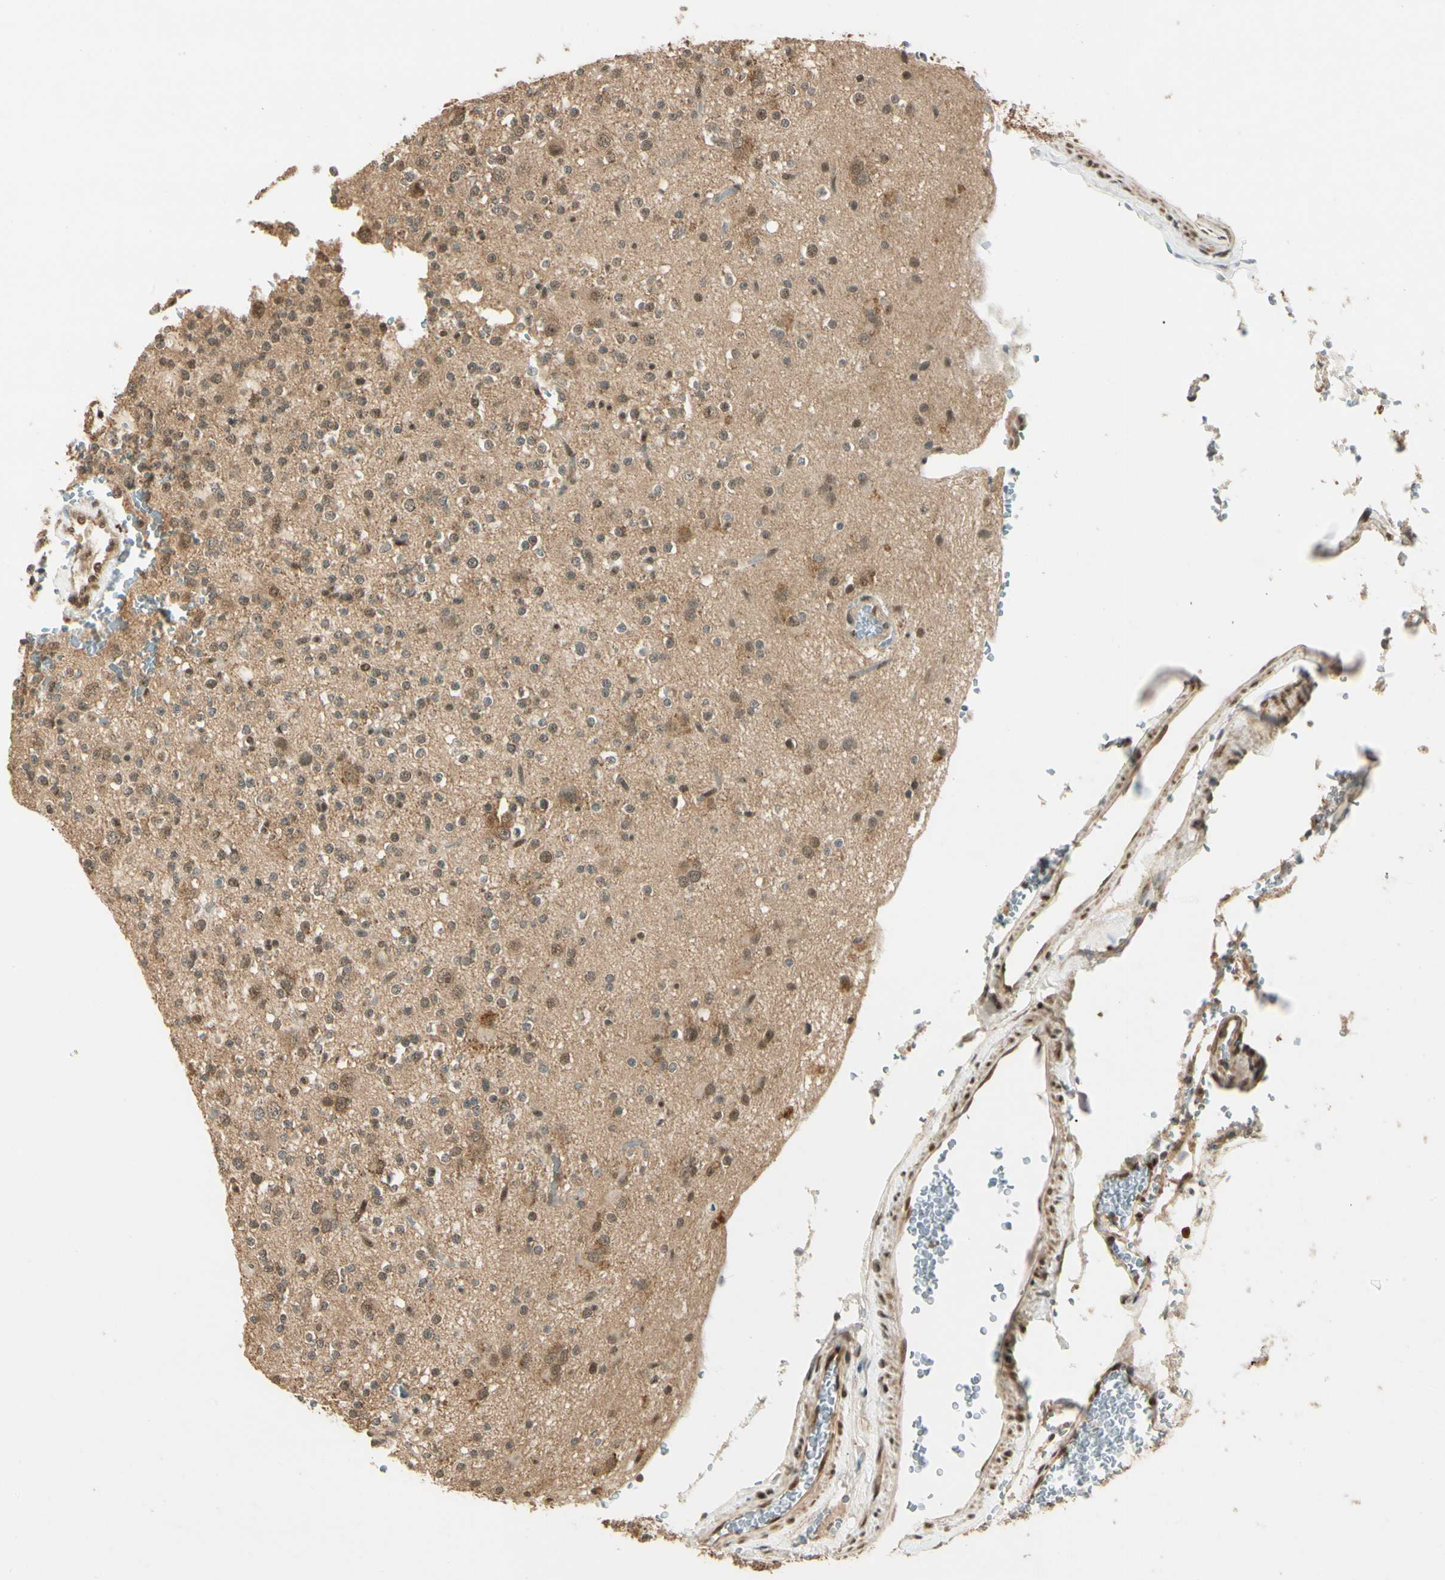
{"staining": {"intensity": "moderate", "quantity": "25%-75%", "location": "cytoplasmic/membranous,nuclear"}, "tissue": "glioma", "cell_type": "Tumor cells", "image_type": "cancer", "snomed": [{"axis": "morphology", "description": "Glioma, malignant, High grade"}, {"axis": "topography", "description": "Brain"}], "caption": "Immunohistochemical staining of malignant glioma (high-grade) exhibits medium levels of moderate cytoplasmic/membranous and nuclear protein staining in approximately 25%-75% of tumor cells.", "gene": "ZSCAN12", "patient": {"sex": "male", "age": 47}}